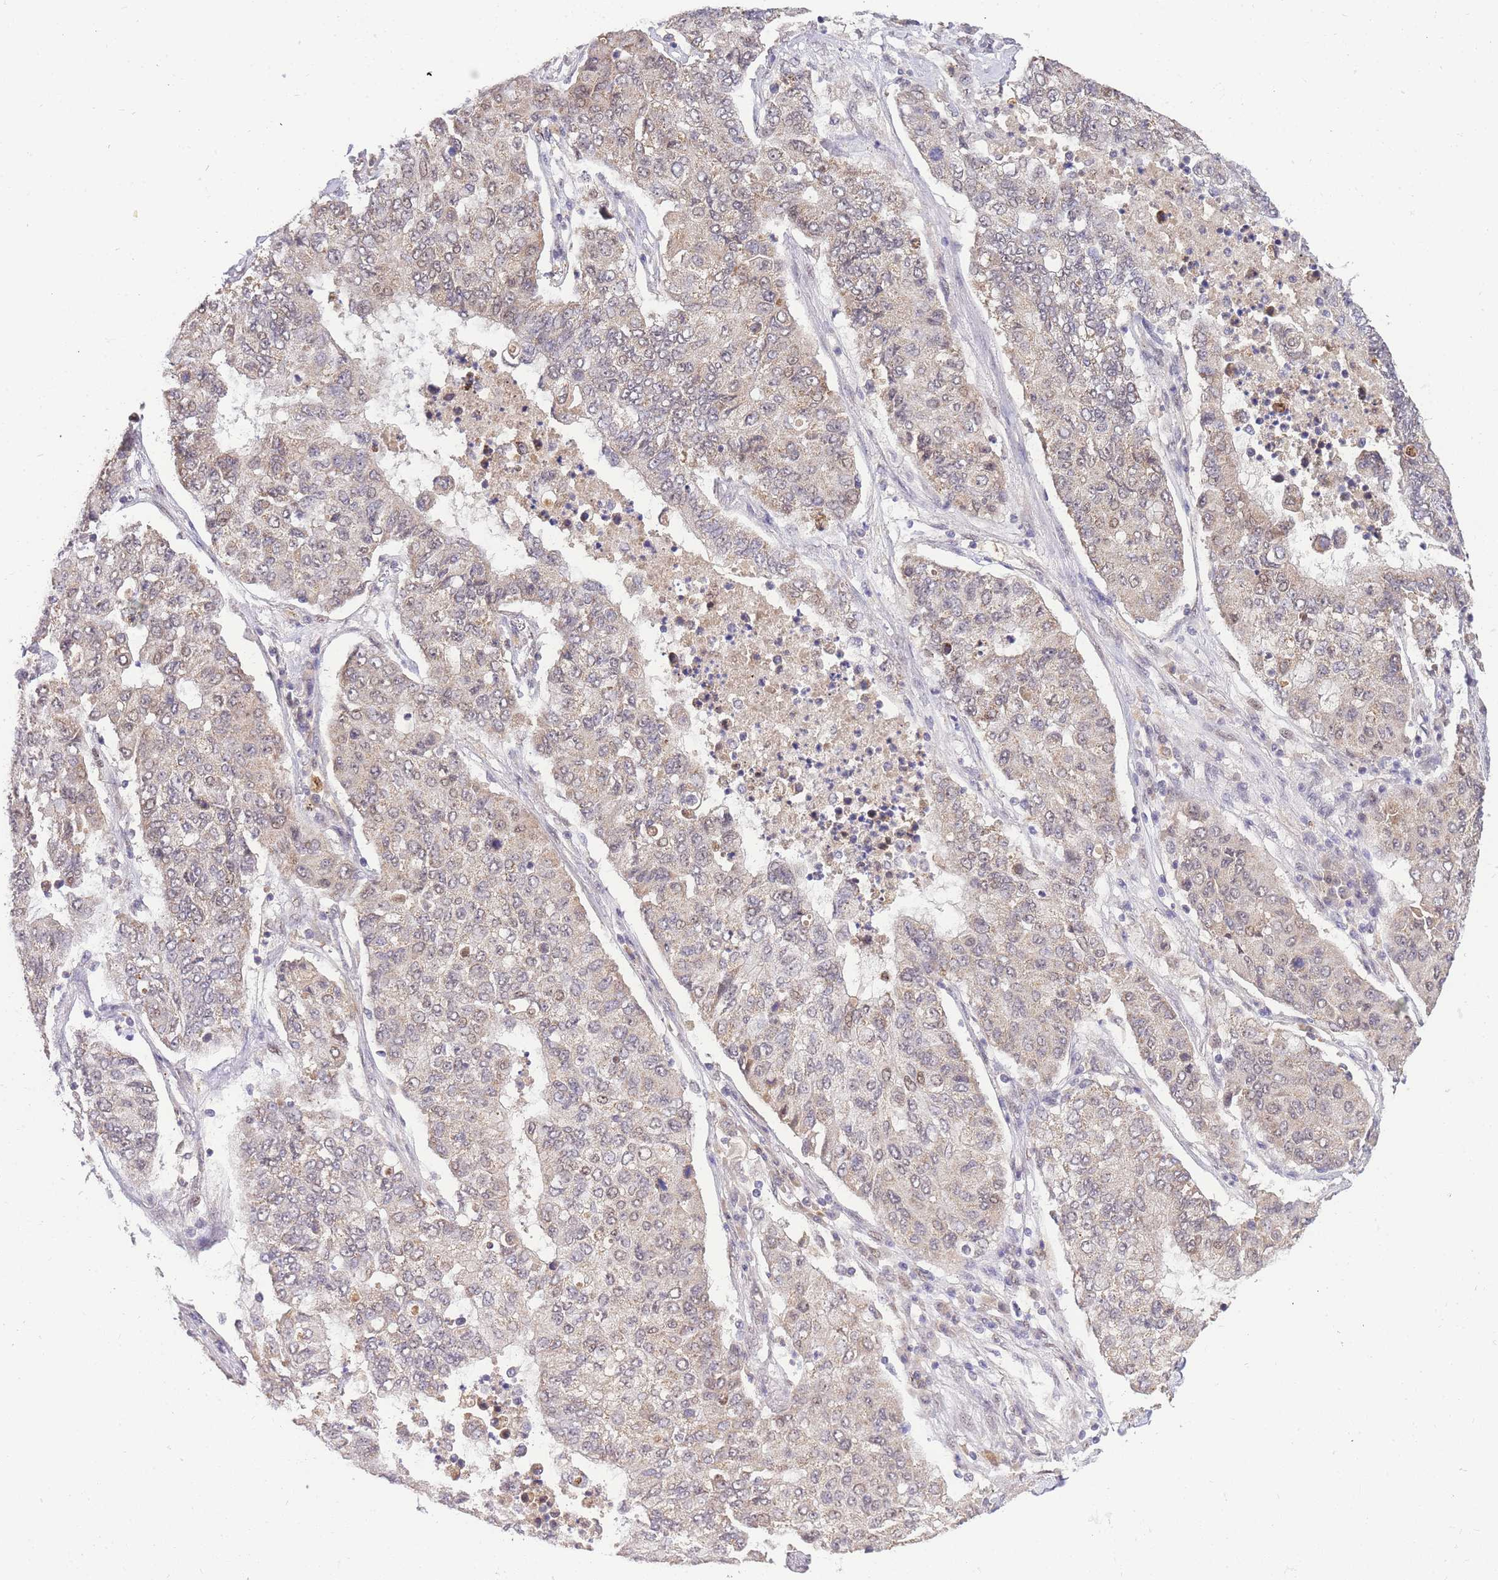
{"staining": {"intensity": "weak", "quantity": ">75%", "location": "cytoplasmic/membranous,nuclear"}, "tissue": "lung cancer", "cell_type": "Tumor cells", "image_type": "cancer", "snomed": [{"axis": "morphology", "description": "Squamous cell carcinoma, NOS"}, {"axis": "topography", "description": "Lung"}], "caption": "IHC of squamous cell carcinoma (lung) demonstrates low levels of weak cytoplasmic/membranous and nuclear staining in about >75% of tumor cells.", "gene": "PUS10", "patient": {"sex": "male", "age": 74}}